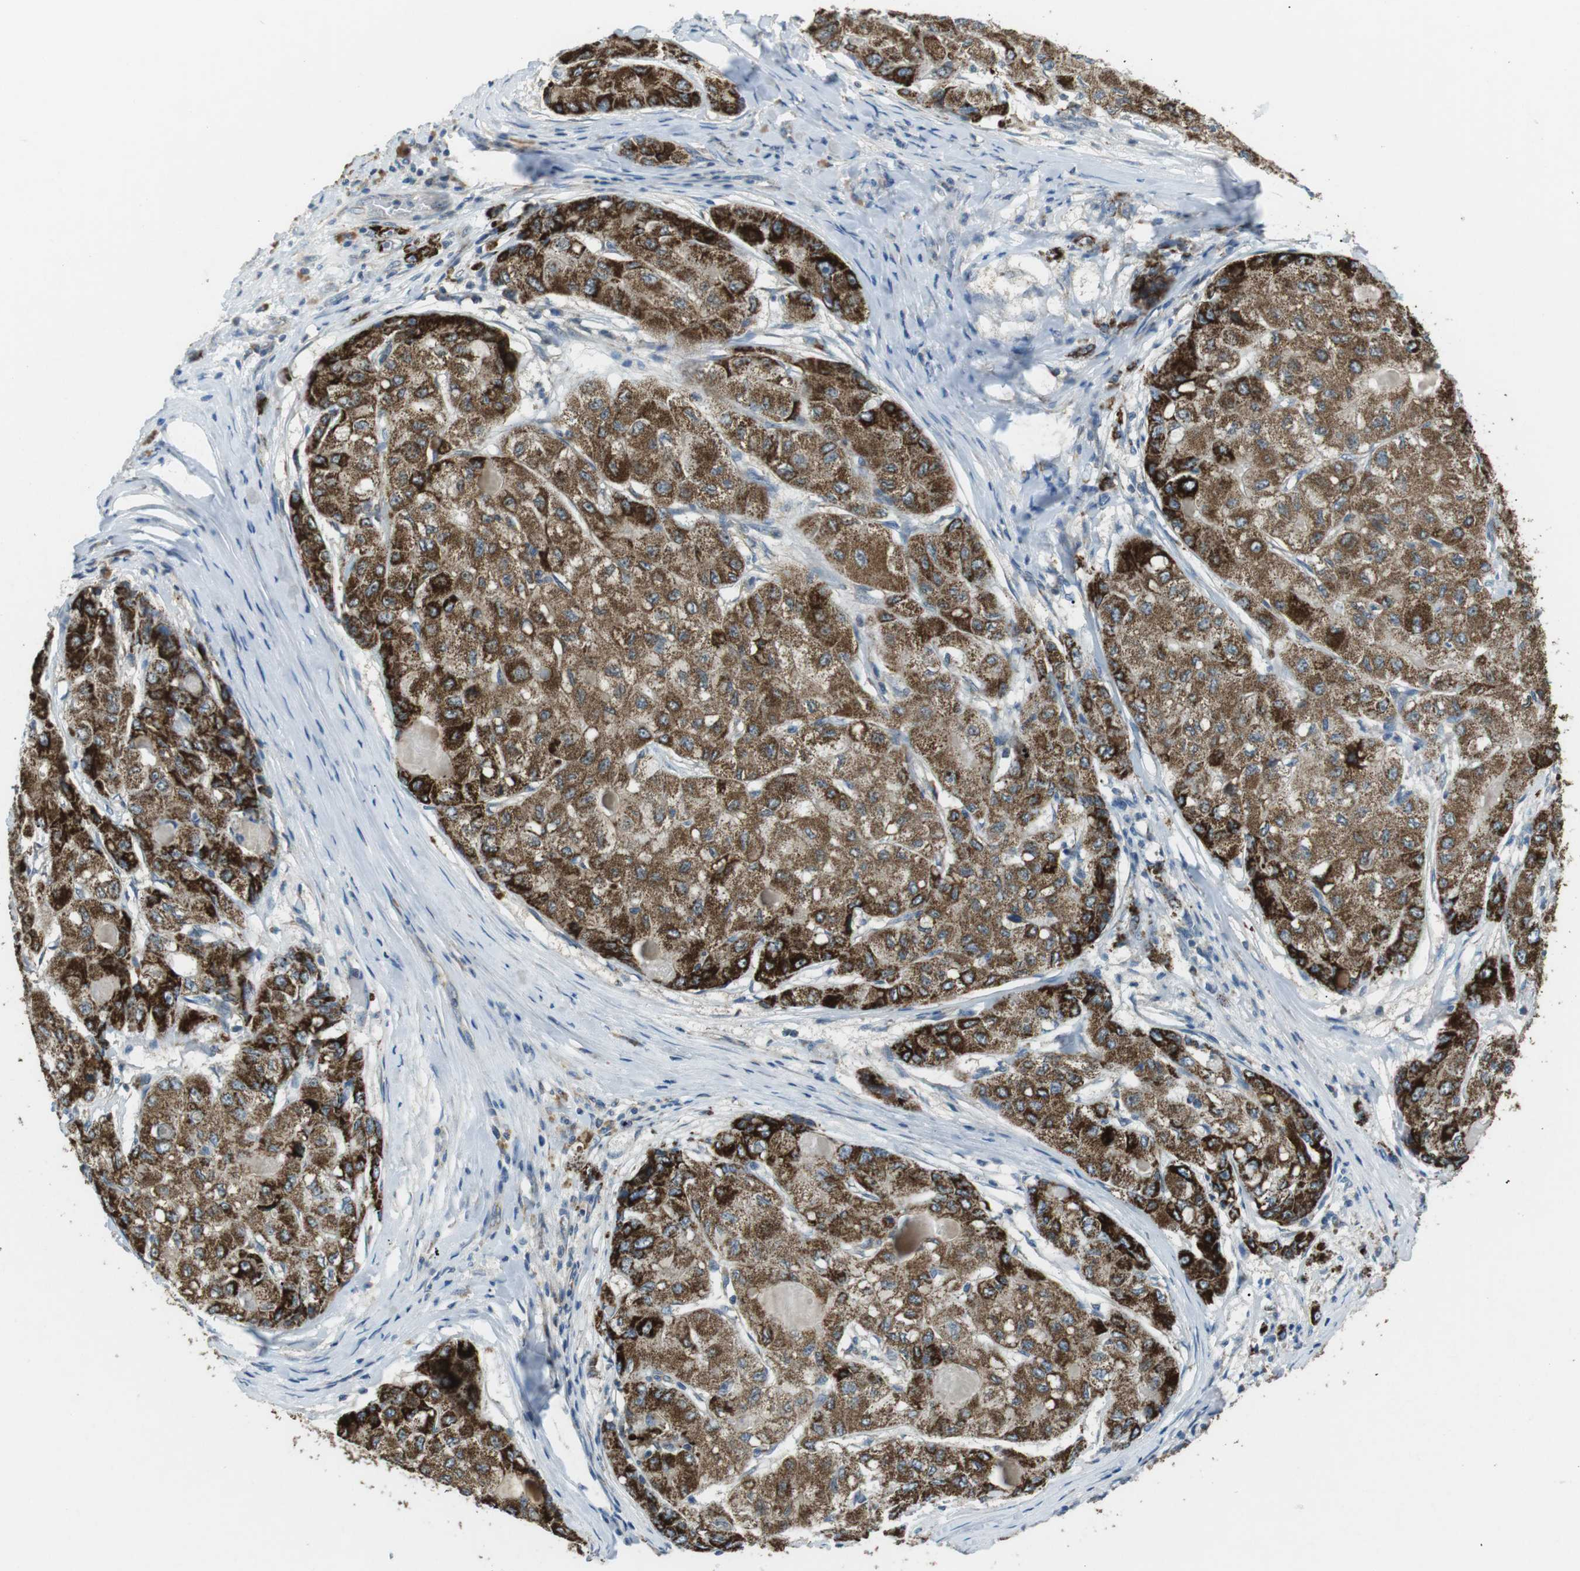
{"staining": {"intensity": "strong", "quantity": ">75%", "location": "cytoplasmic/membranous"}, "tissue": "liver cancer", "cell_type": "Tumor cells", "image_type": "cancer", "snomed": [{"axis": "morphology", "description": "Carcinoma, Hepatocellular, NOS"}, {"axis": "topography", "description": "Liver"}], "caption": "Human liver hepatocellular carcinoma stained for a protein (brown) shows strong cytoplasmic/membranous positive positivity in approximately >75% of tumor cells.", "gene": "BACE1", "patient": {"sex": "male", "age": 80}}